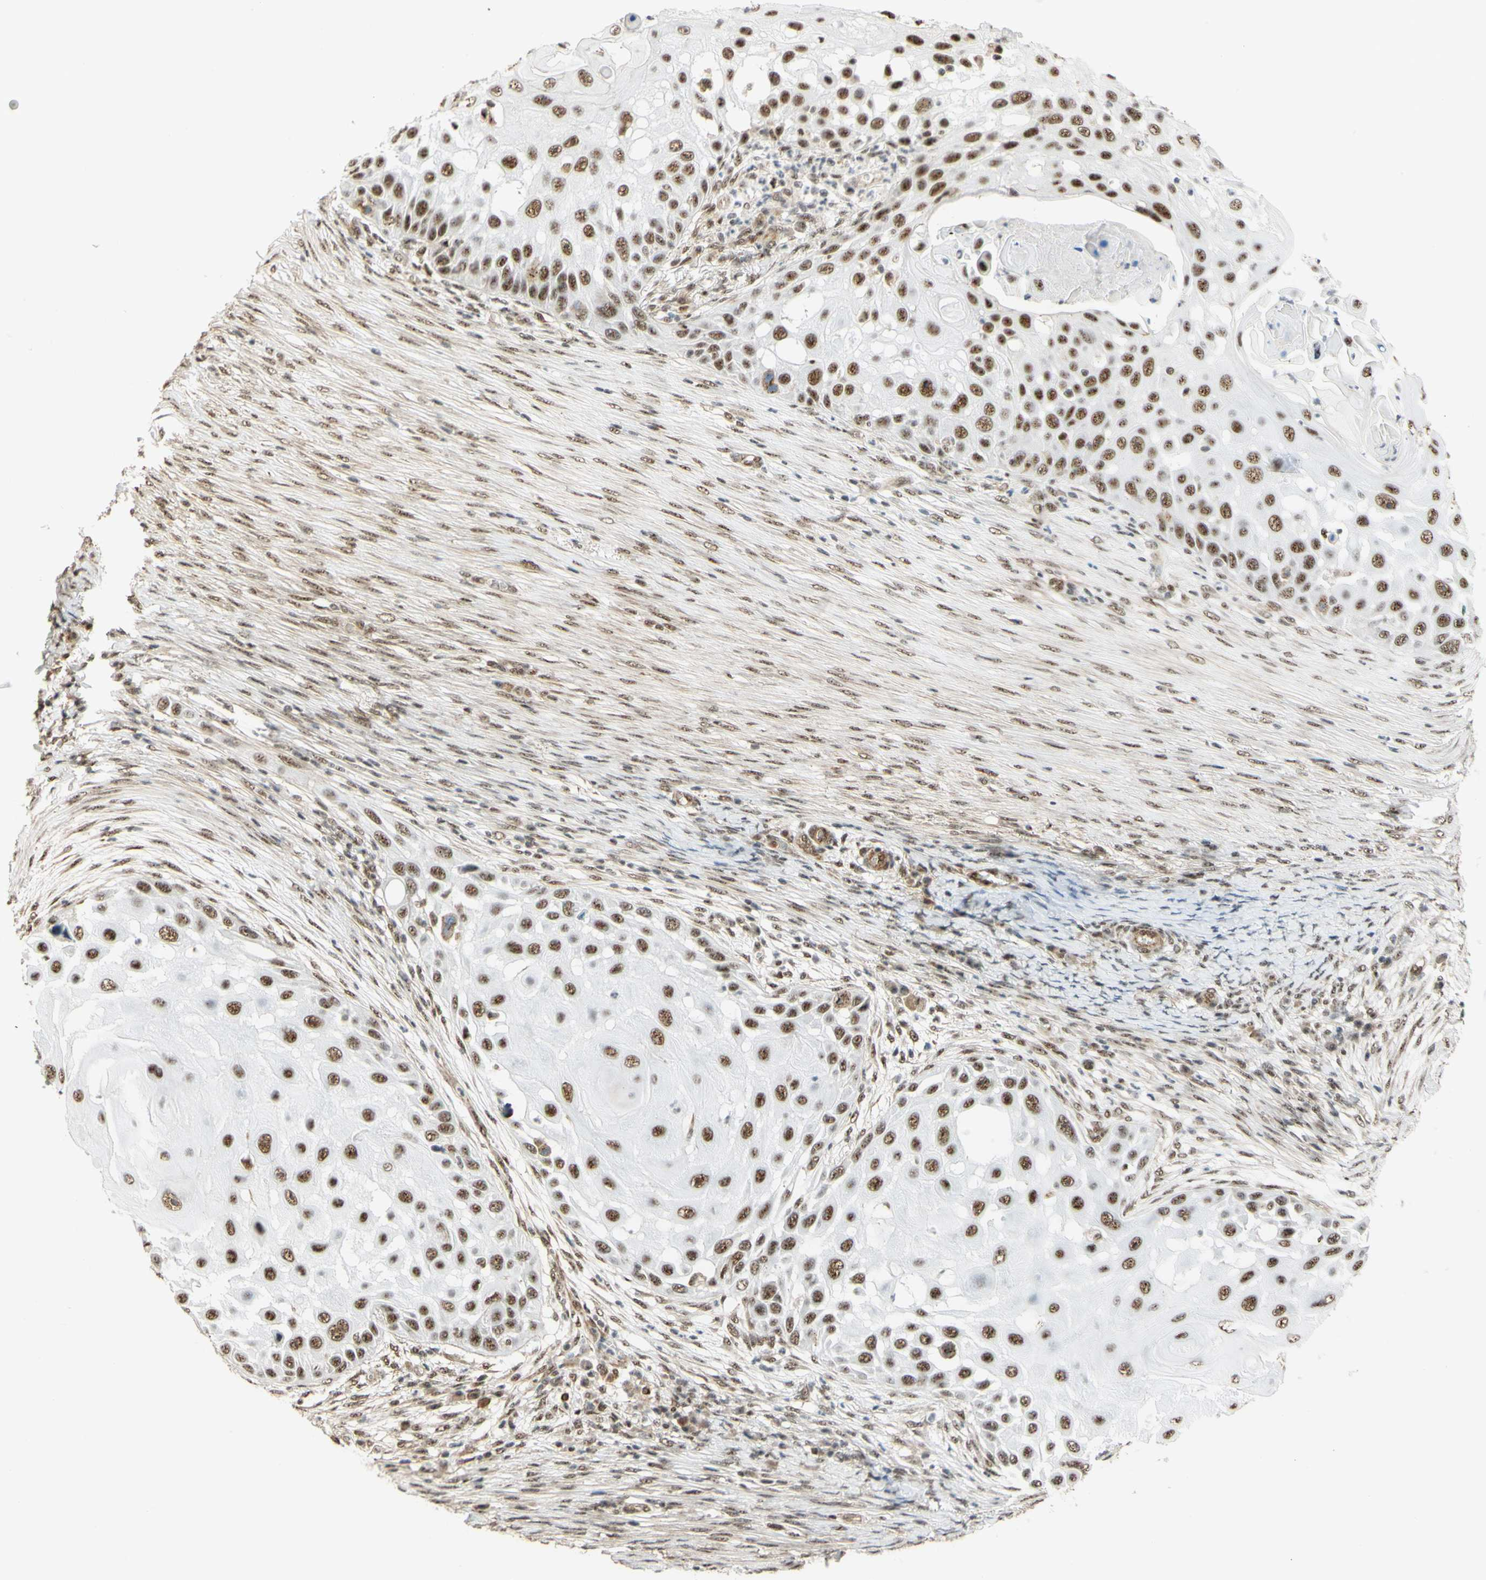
{"staining": {"intensity": "moderate", "quantity": ">75%", "location": "nuclear"}, "tissue": "skin cancer", "cell_type": "Tumor cells", "image_type": "cancer", "snomed": [{"axis": "morphology", "description": "Squamous cell carcinoma, NOS"}, {"axis": "topography", "description": "Skin"}], "caption": "Squamous cell carcinoma (skin) stained with DAB (3,3'-diaminobenzidine) immunohistochemistry shows medium levels of moderate nuclear expression in approximately >75% of tumor cells. The staining was performed using DAB to visualize the protein expression in brown, while the nuclei were stained in blue with hematoxylin (Magnification: 20x).", "gene": "SAP18", "patient": {"sex": "female", "age": 44}}